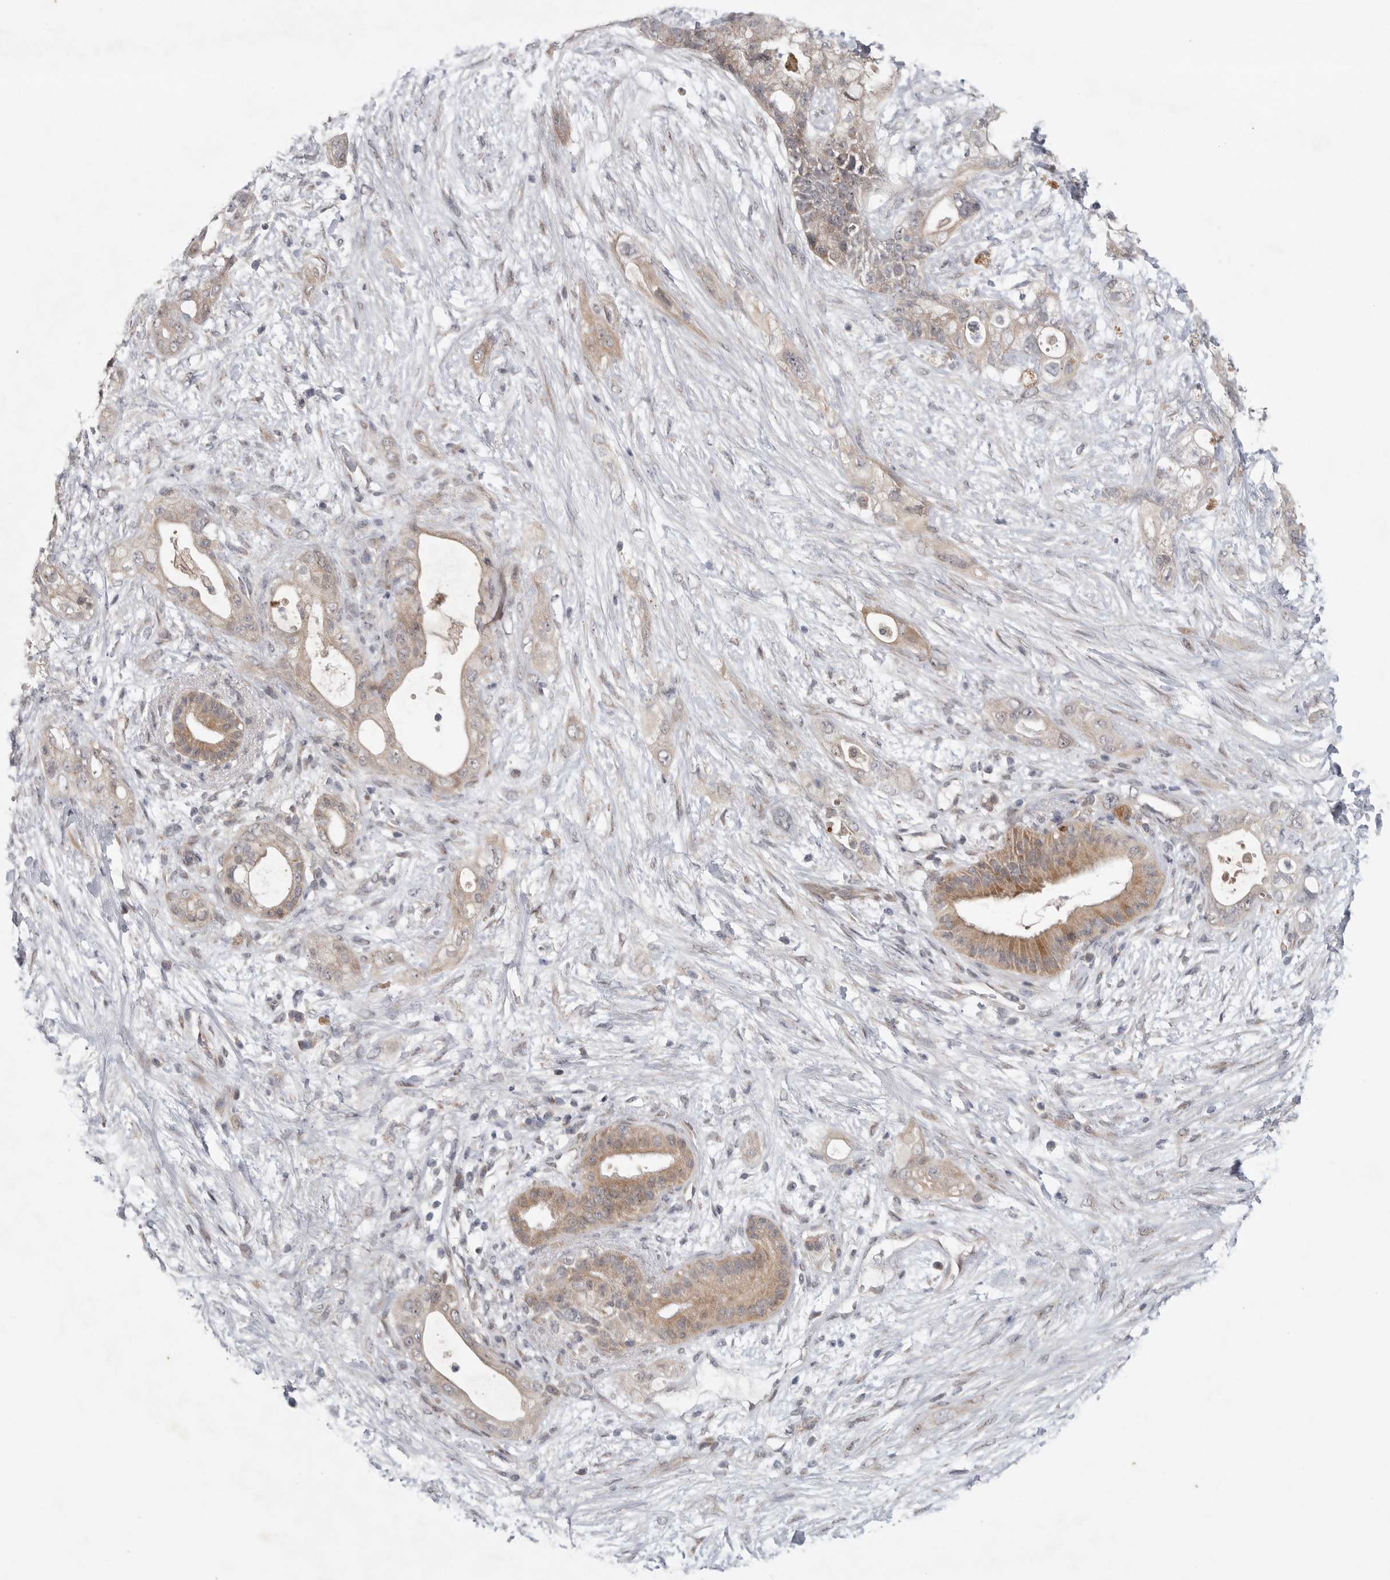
{"staining": {"intensity": "moderate", "quantity": ">75%", "location": "cytoplasmic/membranous"}, "tissue": "pancreatic cancer", "cell_type": "Tumor cells", "image_type": "cancer", "snomed": [{"axis": "morphology", "description": "Adenocarcinoma, NOS"}, {"axis": "topography", "description": "Pancreas"}], "caption": "This histopathology image shows pancreatic adenocarcinoma stained with IHC to label a protein in brown. The cytoplasmic/membranous of tumor cells show moderate positivity for the protein. Nuclei are counter-stained blue.", "gene": "FBXO43", "patient": {"sex": "male", "age": 53}}